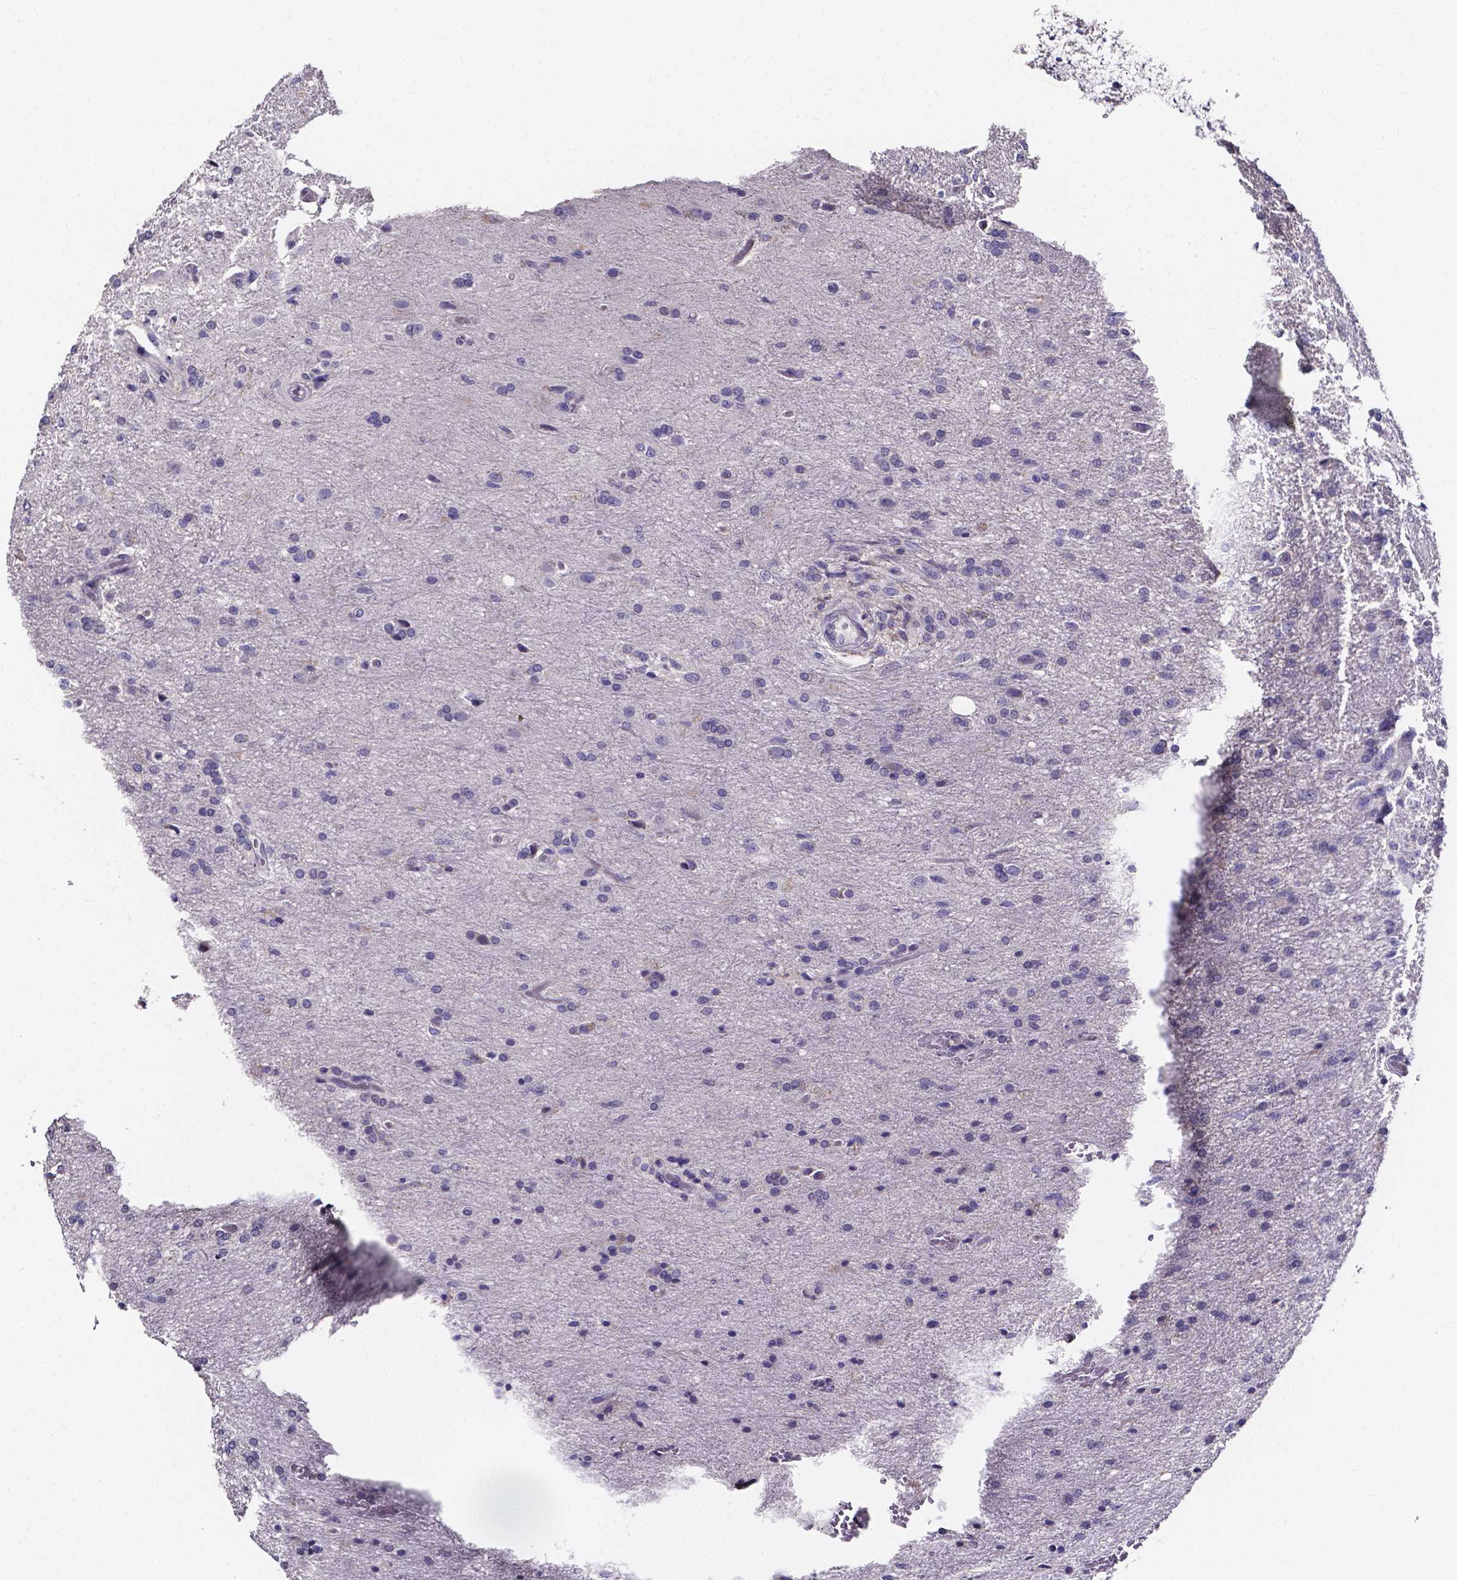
{"staining": {"intensity": "negative", "quantity": "none", "location": "none"}, "tissue": "glioma", "cell_type": "Tumor cells", "image_type": "cancer", "snomed": [{"axis": "morphology", "description": "Glioma, malignant, High grade"}, {"axis": "topography", "description": "Brain"}], "caption": "Immunohistochemistry (IHC) micrograph of human malignant glioma (high-grade) stained for a protein (brown), which demonstrates no expression in tumor cells.", "gene": "SPOCD1", "patient": {"sex": "male", "age": 68}}